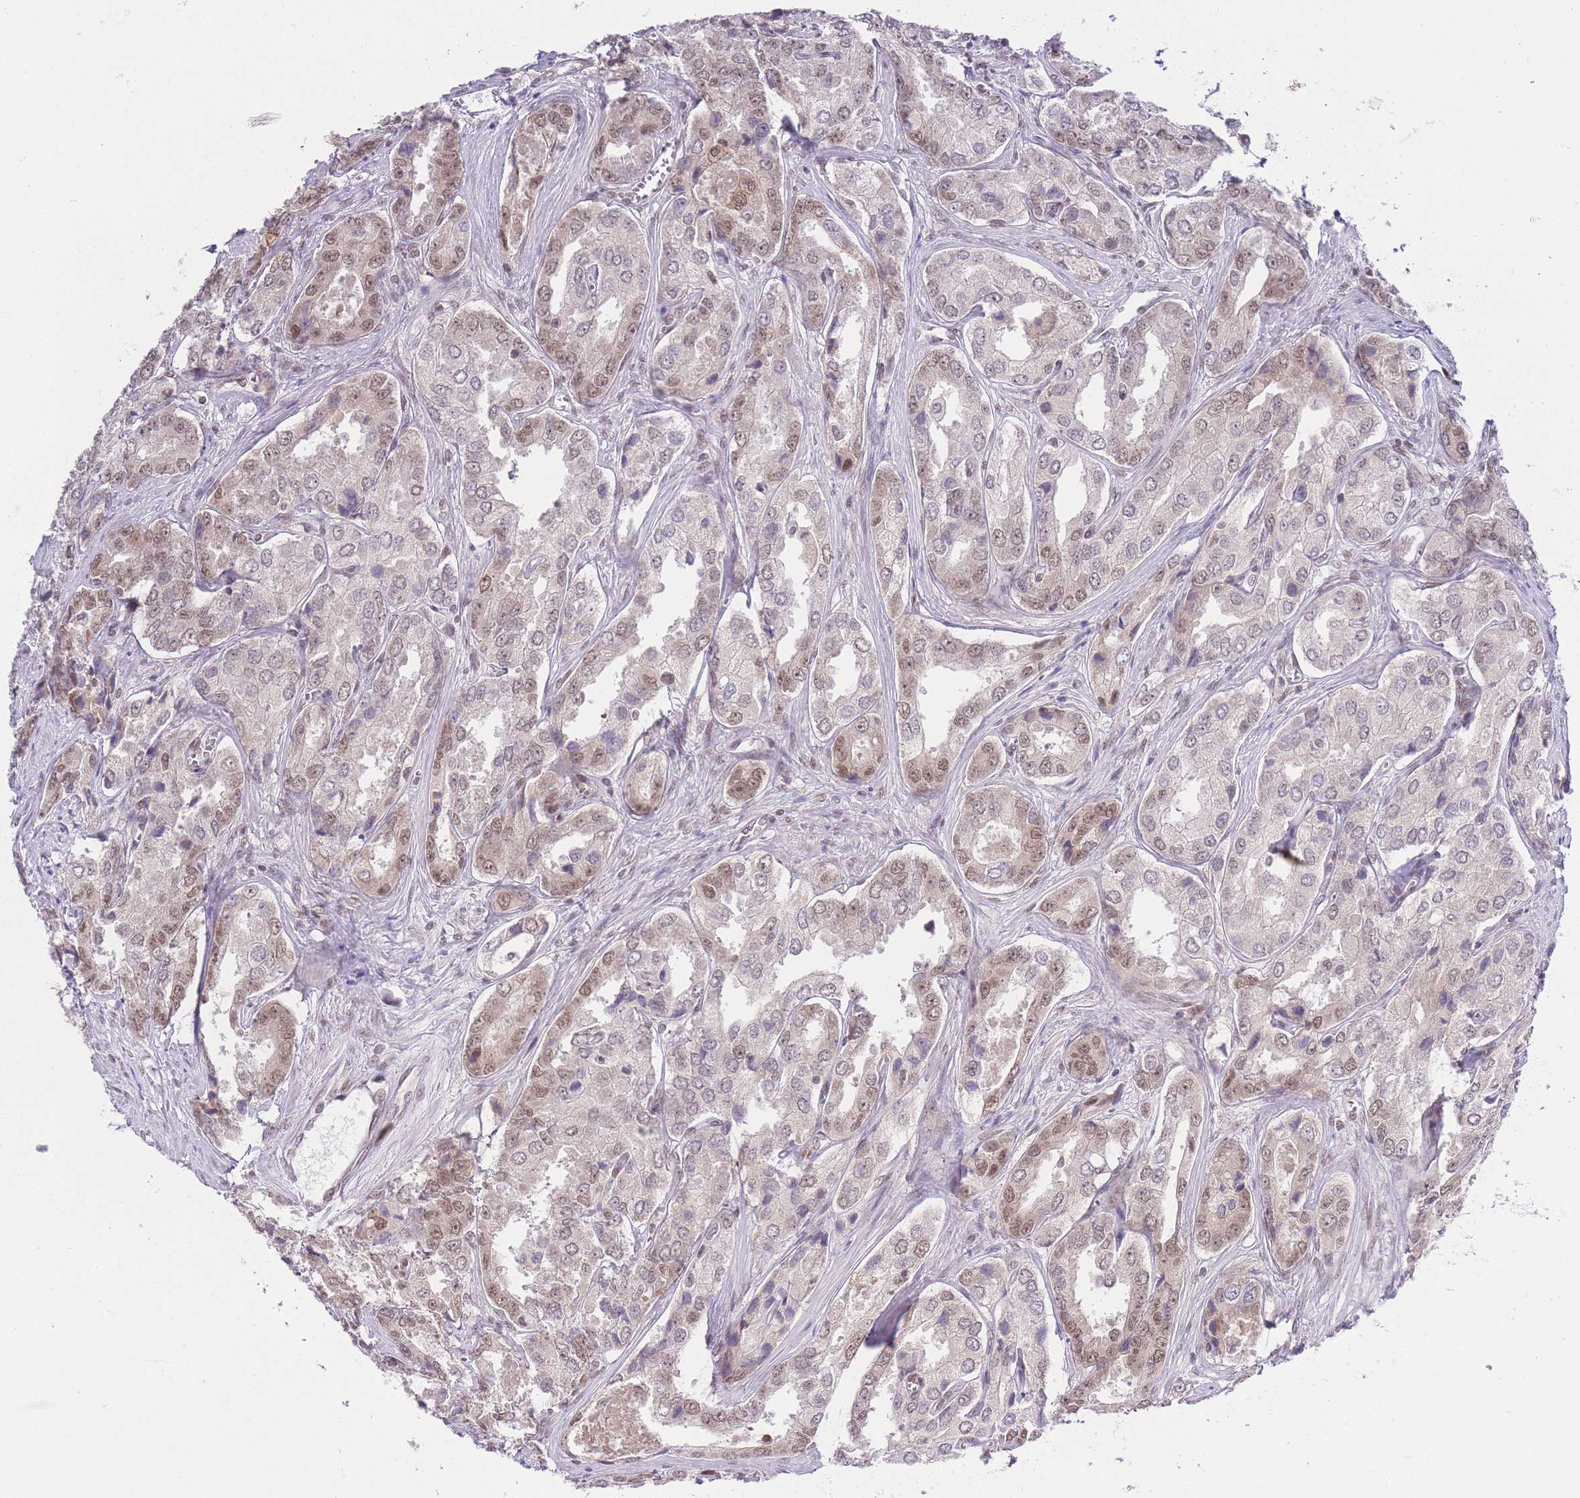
{"staining": {"intensity": "moderate", "quantity": "<25%", "location": "nuclear"}, "tissue": "prostate cancer", "cell_type": "Tumor cells", "image_type": "cancer", "snomed": [{"axis": "morphology", "description": "Adenocarcinoma, Low grade"}, {"axis": "topography", "description": "Prostate"}], "caption": "This image shows prostate cancer (adenocarcinoma (low-grade)) stained with immunohistochemistry to label a protein in brown. The nuclear of tumor cells show moderate positivity for the protein. Nuclei are counter-stained blue.", "gene": "TMED3", "patient": {"sex": "male", "age": 68}}